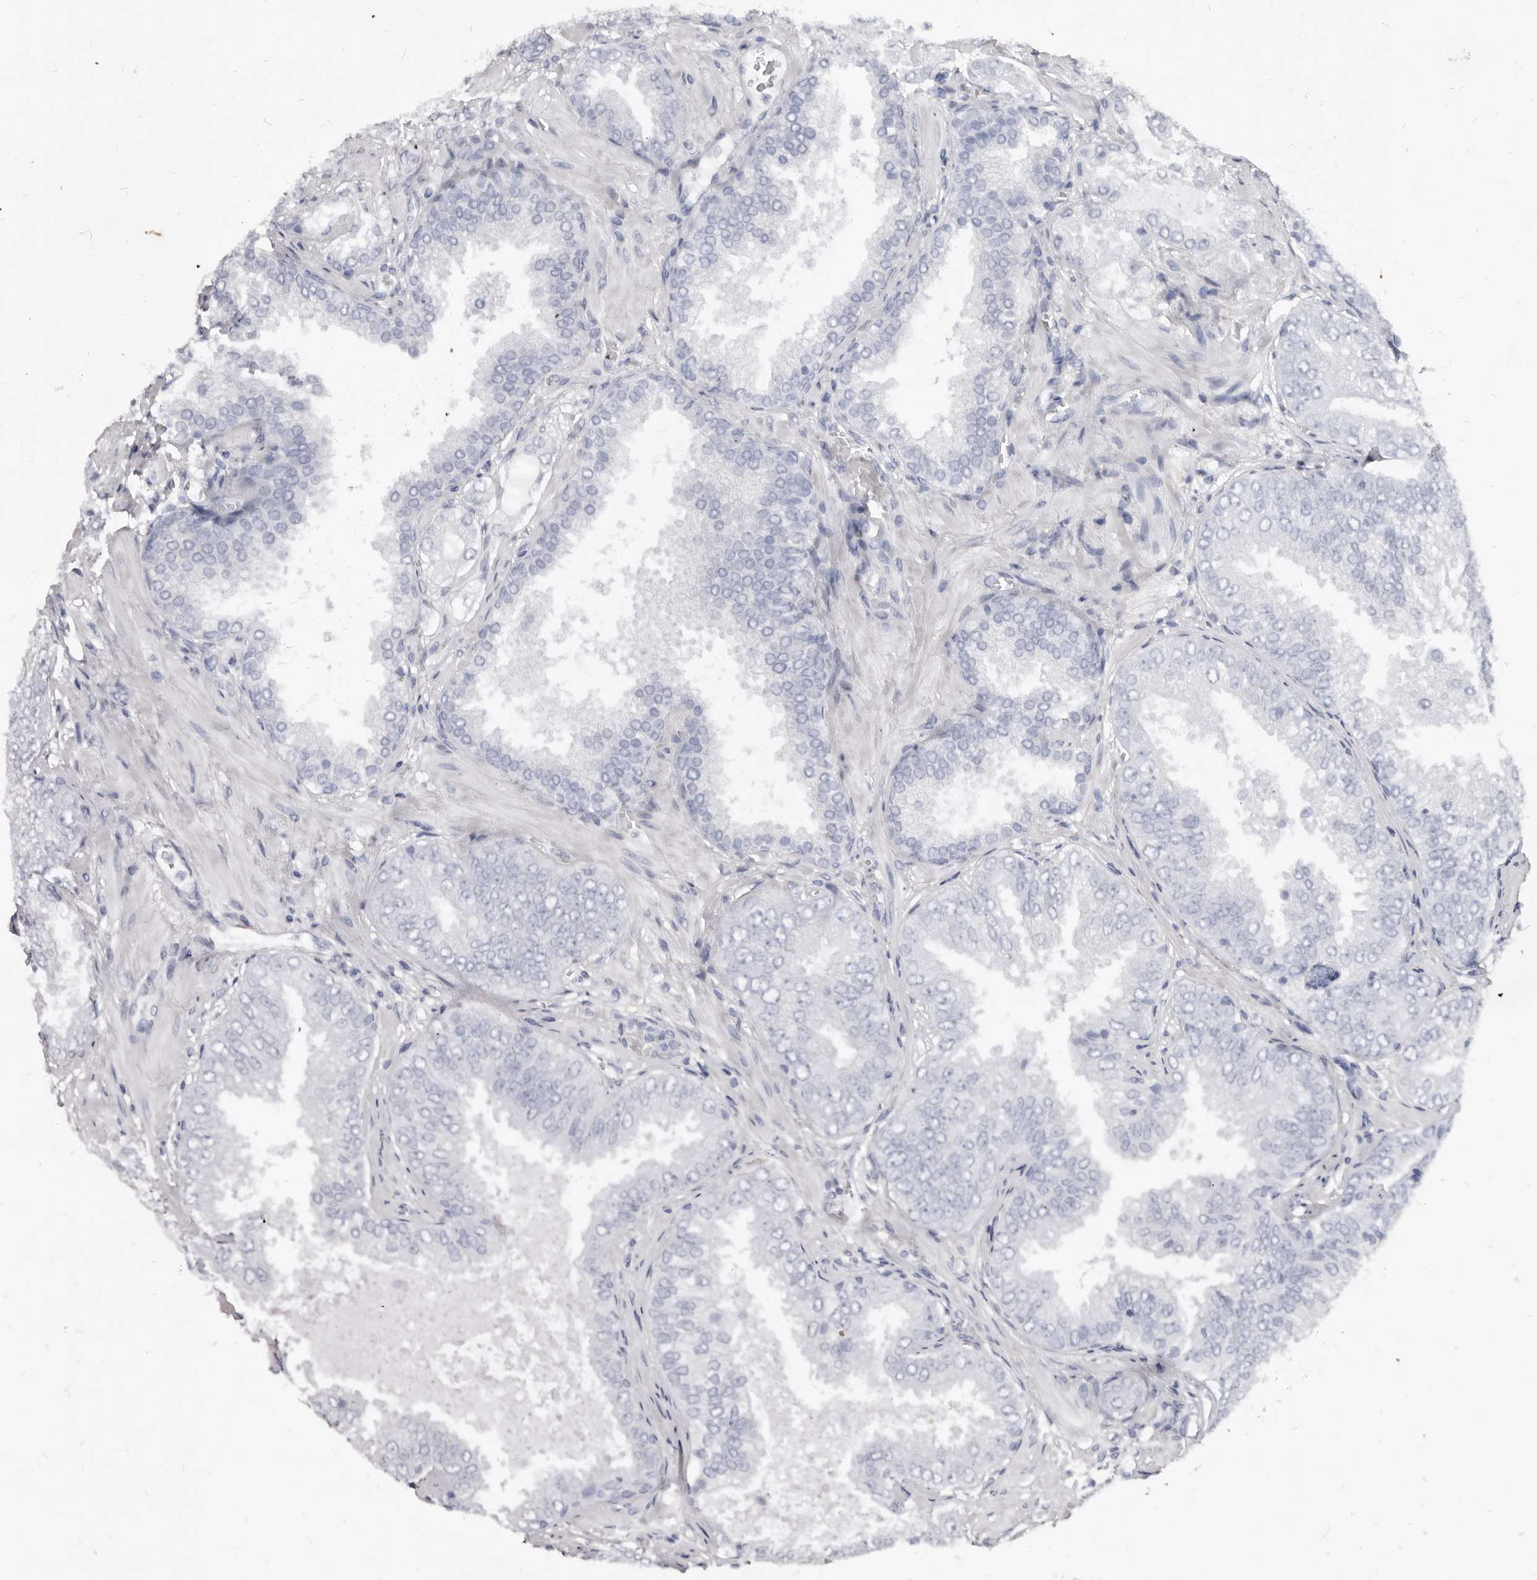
{"staining": {"intensity": "negative", "quantity": "none", "location": "none"}, "tissue": "prostate cancer", "cell_type": "Tumor cells", "image_type": "cancer", "snomed": [{"axis": "morphology", "description": "Adenocarcinoma, High grade"}, {"axis": "topography", "description": "Prostate"}], "caption": "Immunohistochemistry of human prostate cancer (high-grade adenocarcinoma) demonstrates no staining in tumor cells.", "gene": "KHDRBS2", "patient": {"sex": "male", "age": 58}}